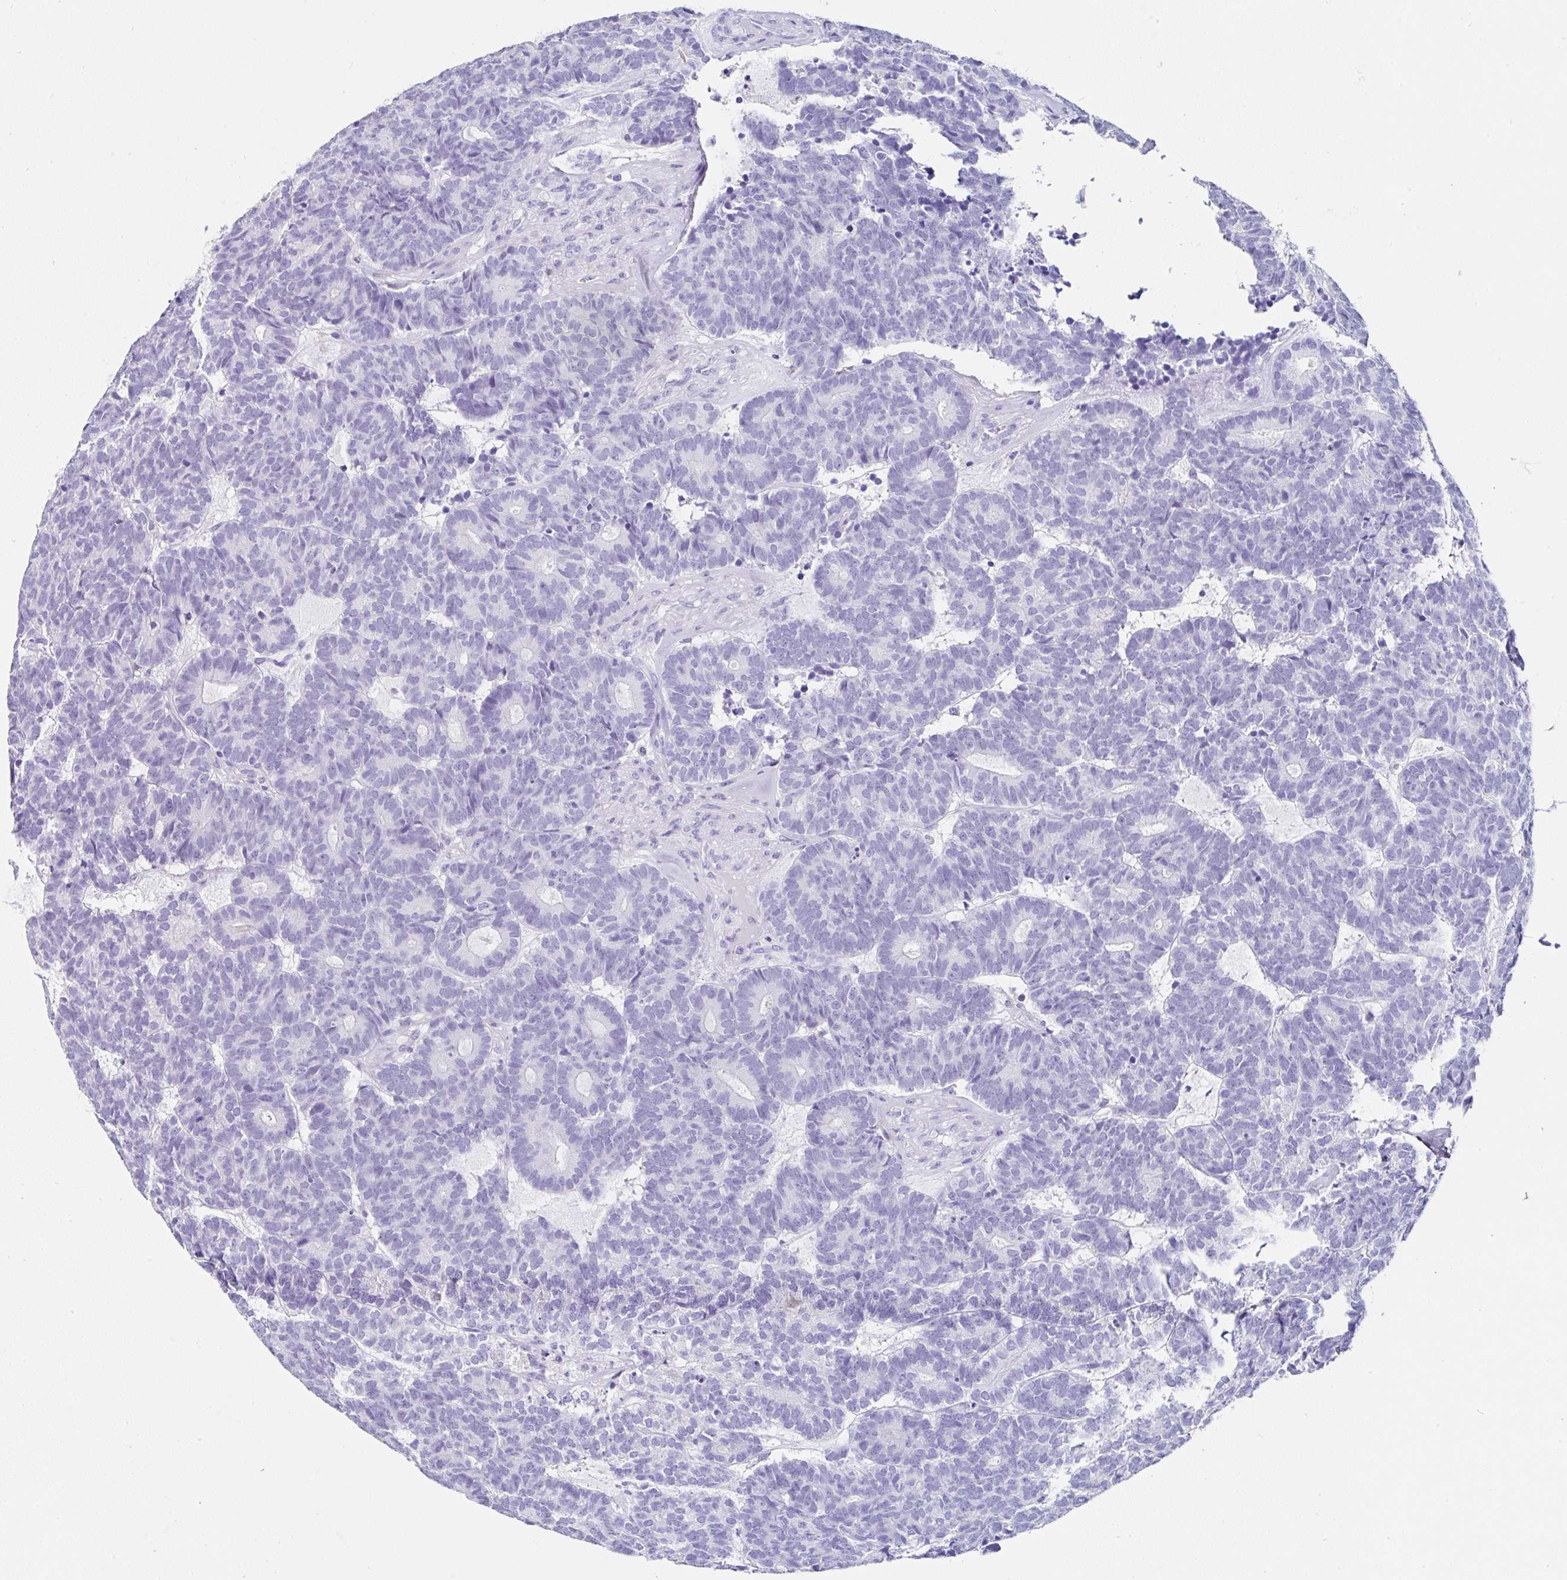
{"staining": {"intensity": "negative", "quantity": "none", "location": "none"}, "tissue": "head and neck cancer", "cell_type": "Tumor cells", "image_type": "cancer", "snomed": [{"axis": "morphology", "description": "Adenocarcinoma, NOS"}, {"axis": "topography", "description": "Head-Neck"}], "caption": "Micrograph shows no protein expression in tumor cells of adenocarcinoma (head and neck) tissue.", "gene": "UGT3A1", "patient": {"sex": "female", "age": 81}}